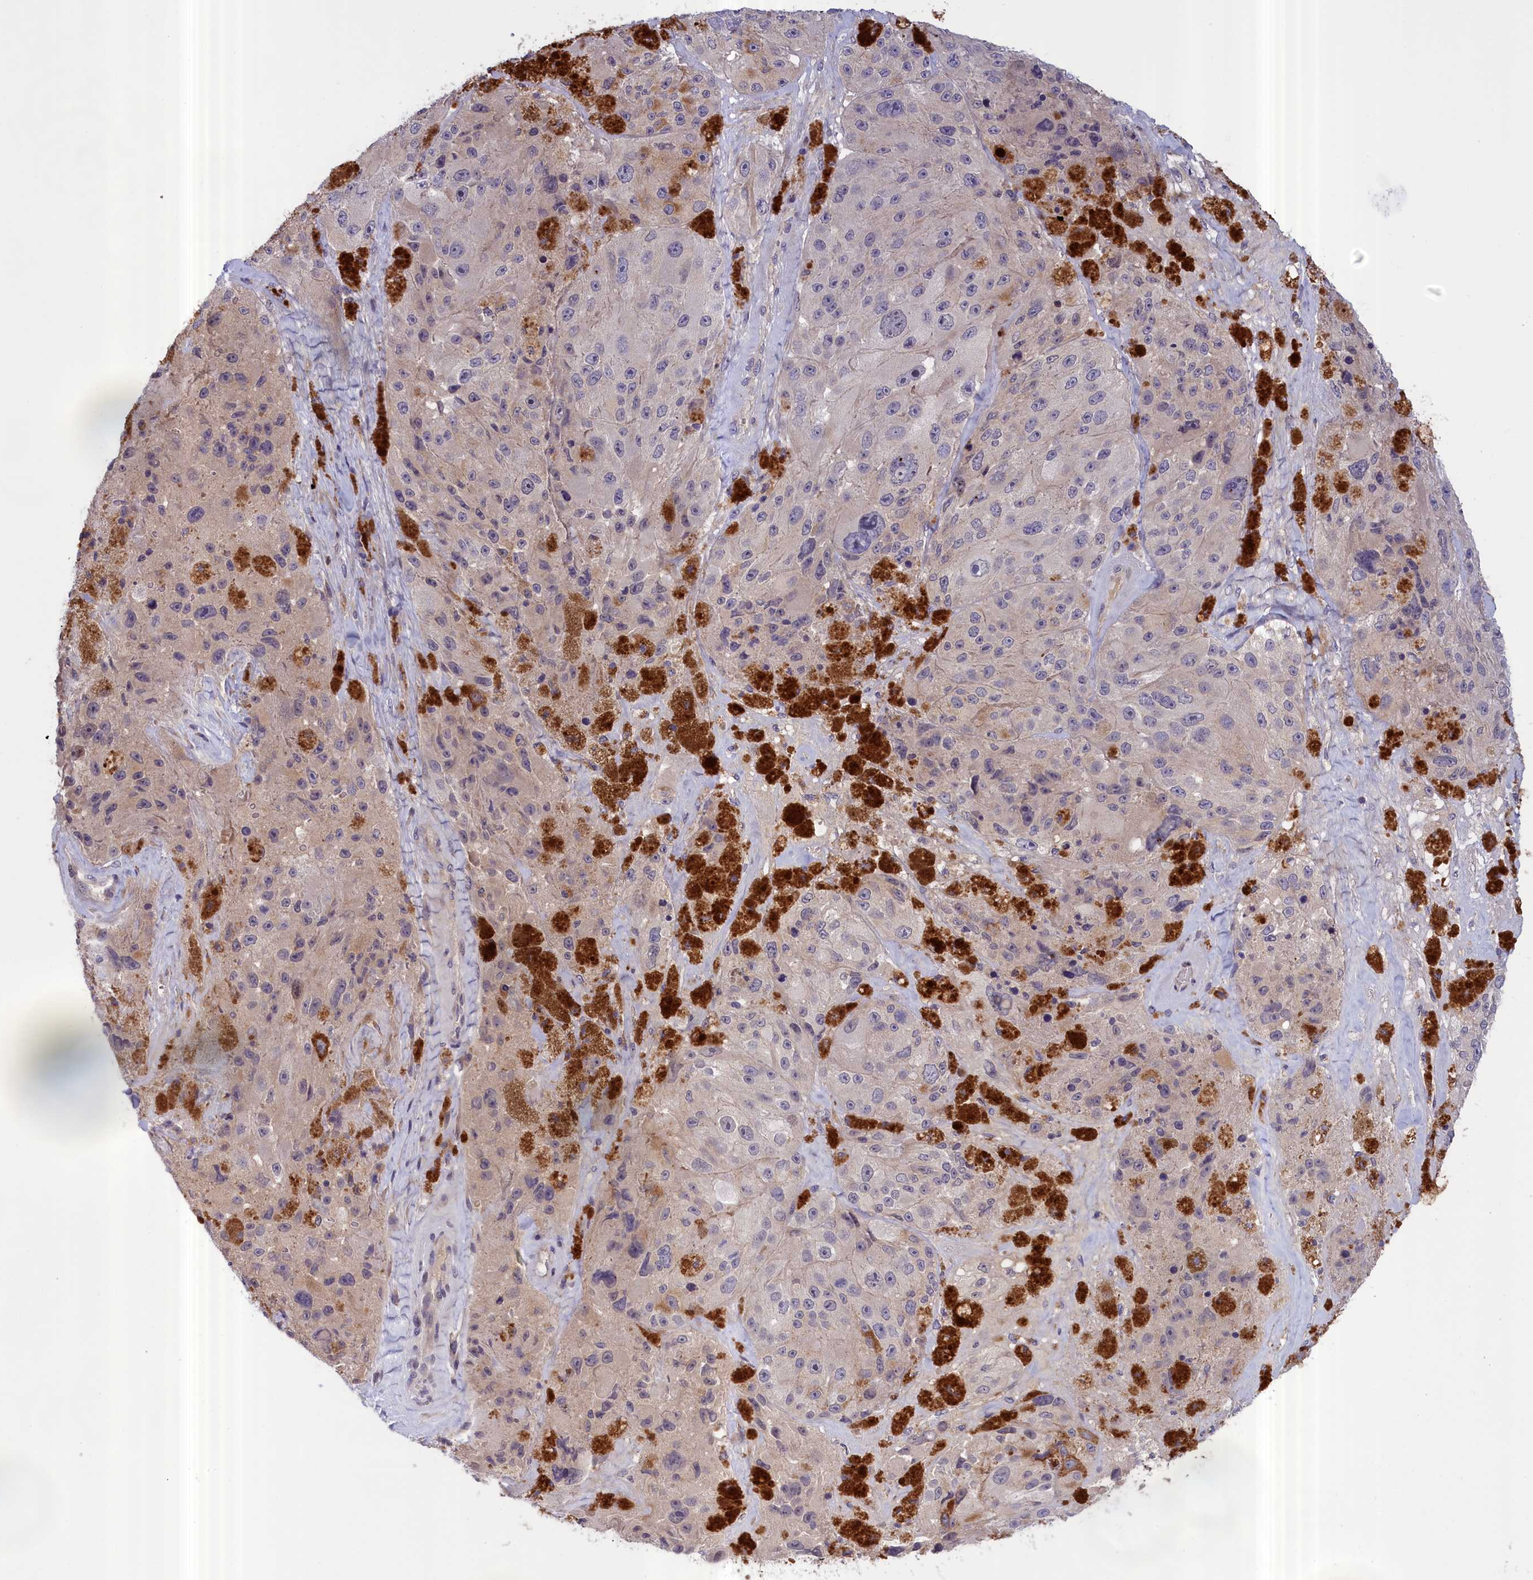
{"staining": {"intensity": "negative", "quantity": "none", "location": "none"}, "tissue": "melanoma", "cell_type": "Tumor cells", "image_type": "cancer", "snomed": [{"axis": "morphology", "description": "Malignant melanoma, Metastatic site"}, {"axis": "topography", "description": "Lymph node"}], "caption": "There is no significant staining in tumor cells of melanoma. The staining was performed using DAB to visualize the protein expression in brown, while the nuclei were stained in blue with hematoxylin (Magnification: 20x).", "gene": "IGFALS", "patient": {"sex": "male", "age": 62}}